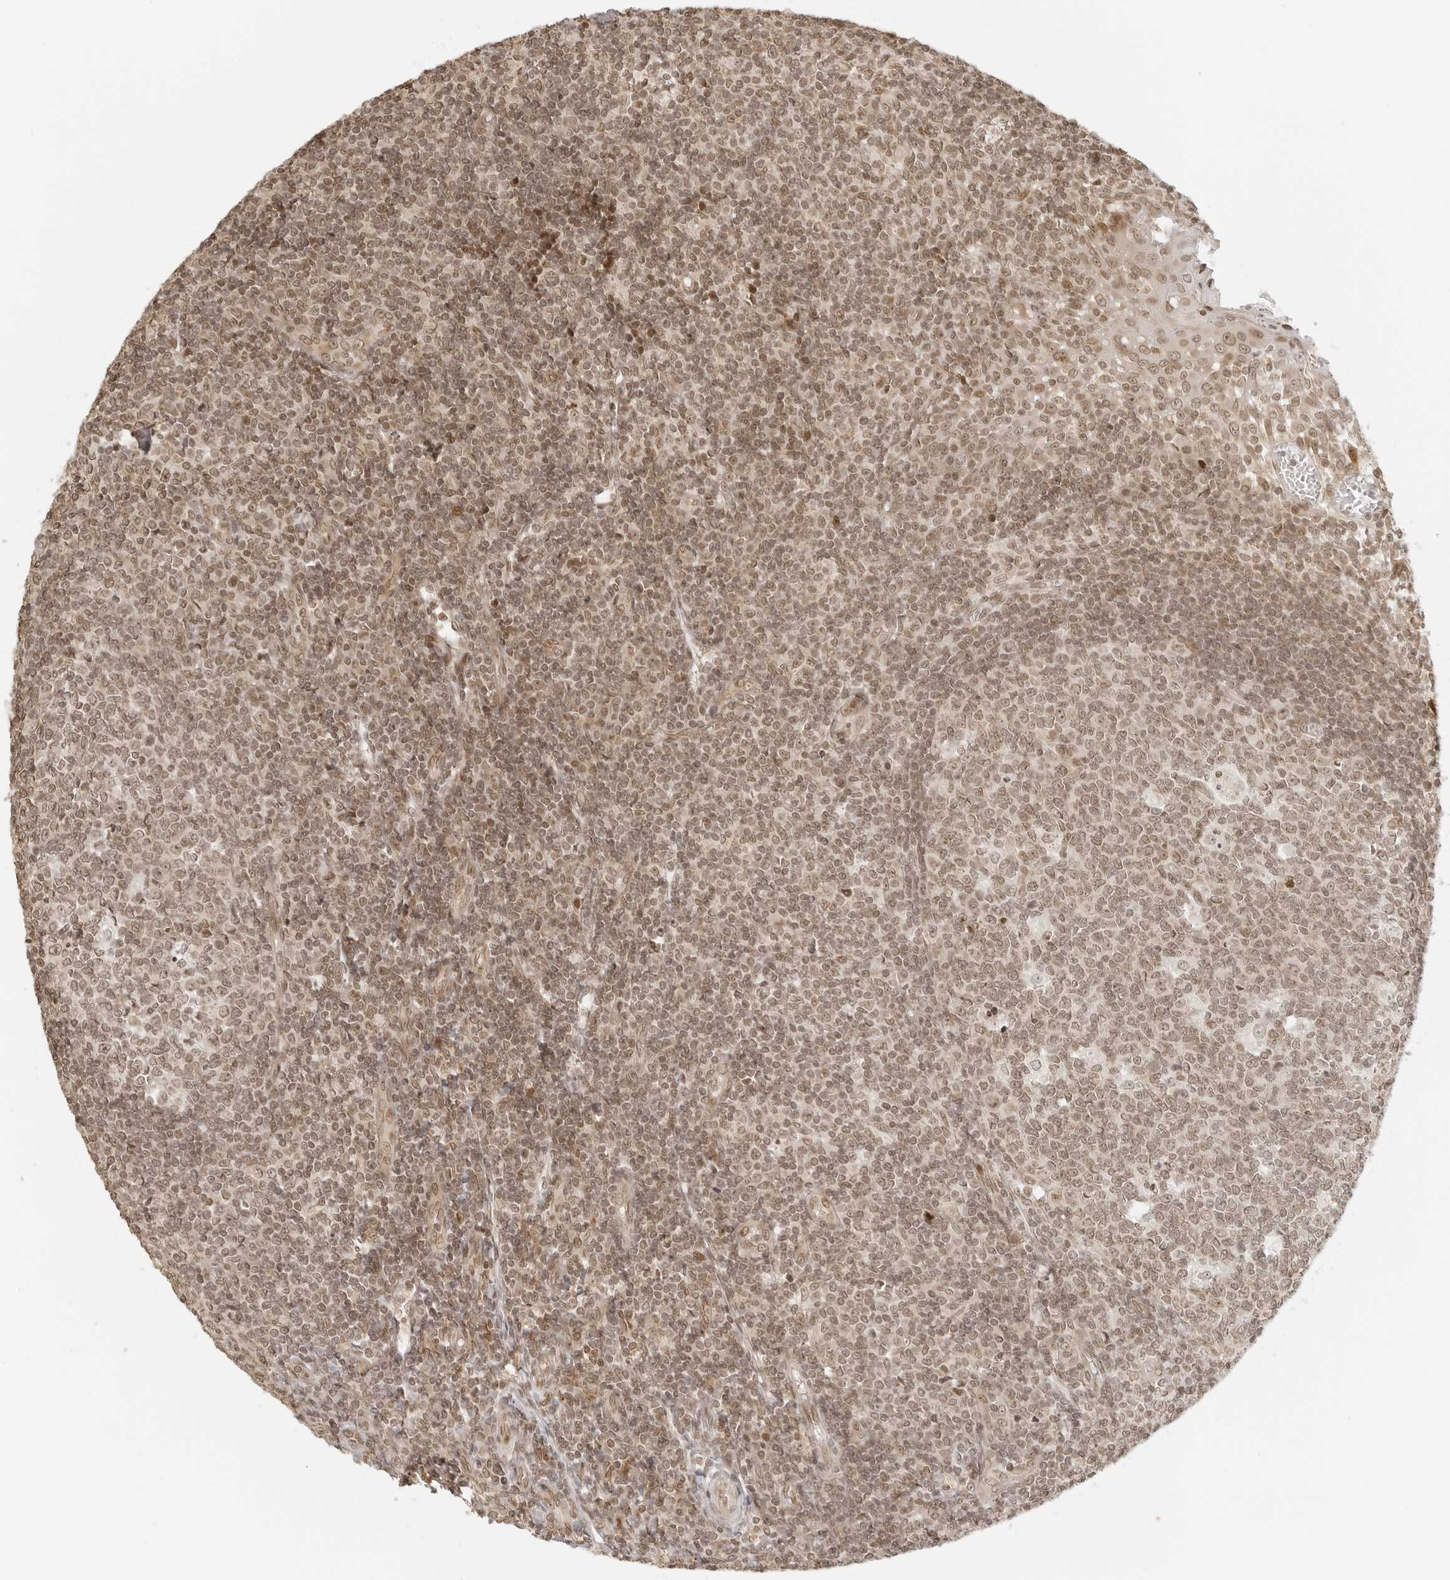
{"staining": {"intensity": "weak", "quantity": ">75%", "location": "nuclear"}, "tissue": "tonsil", "cell_type": "Germinal center cells", "image_type": "normal", "snomed": [{"axis": "morphology", "description": "Normal tissue, NOS"}, {"axis": "topography", "description": "Tonsil"}], "caption": "Protein staining exhibits weak nuclear staining in about >75% of germinal center cells in unremarkable tonsil. Using DAB (3,3'-diaminobenzidine) (brown) and hematoxylin (blue) stains, captured at high magnification using brightfield microscopy.", "gene": "ZNF407", "patient": {"sex": "female", "age": 19}}